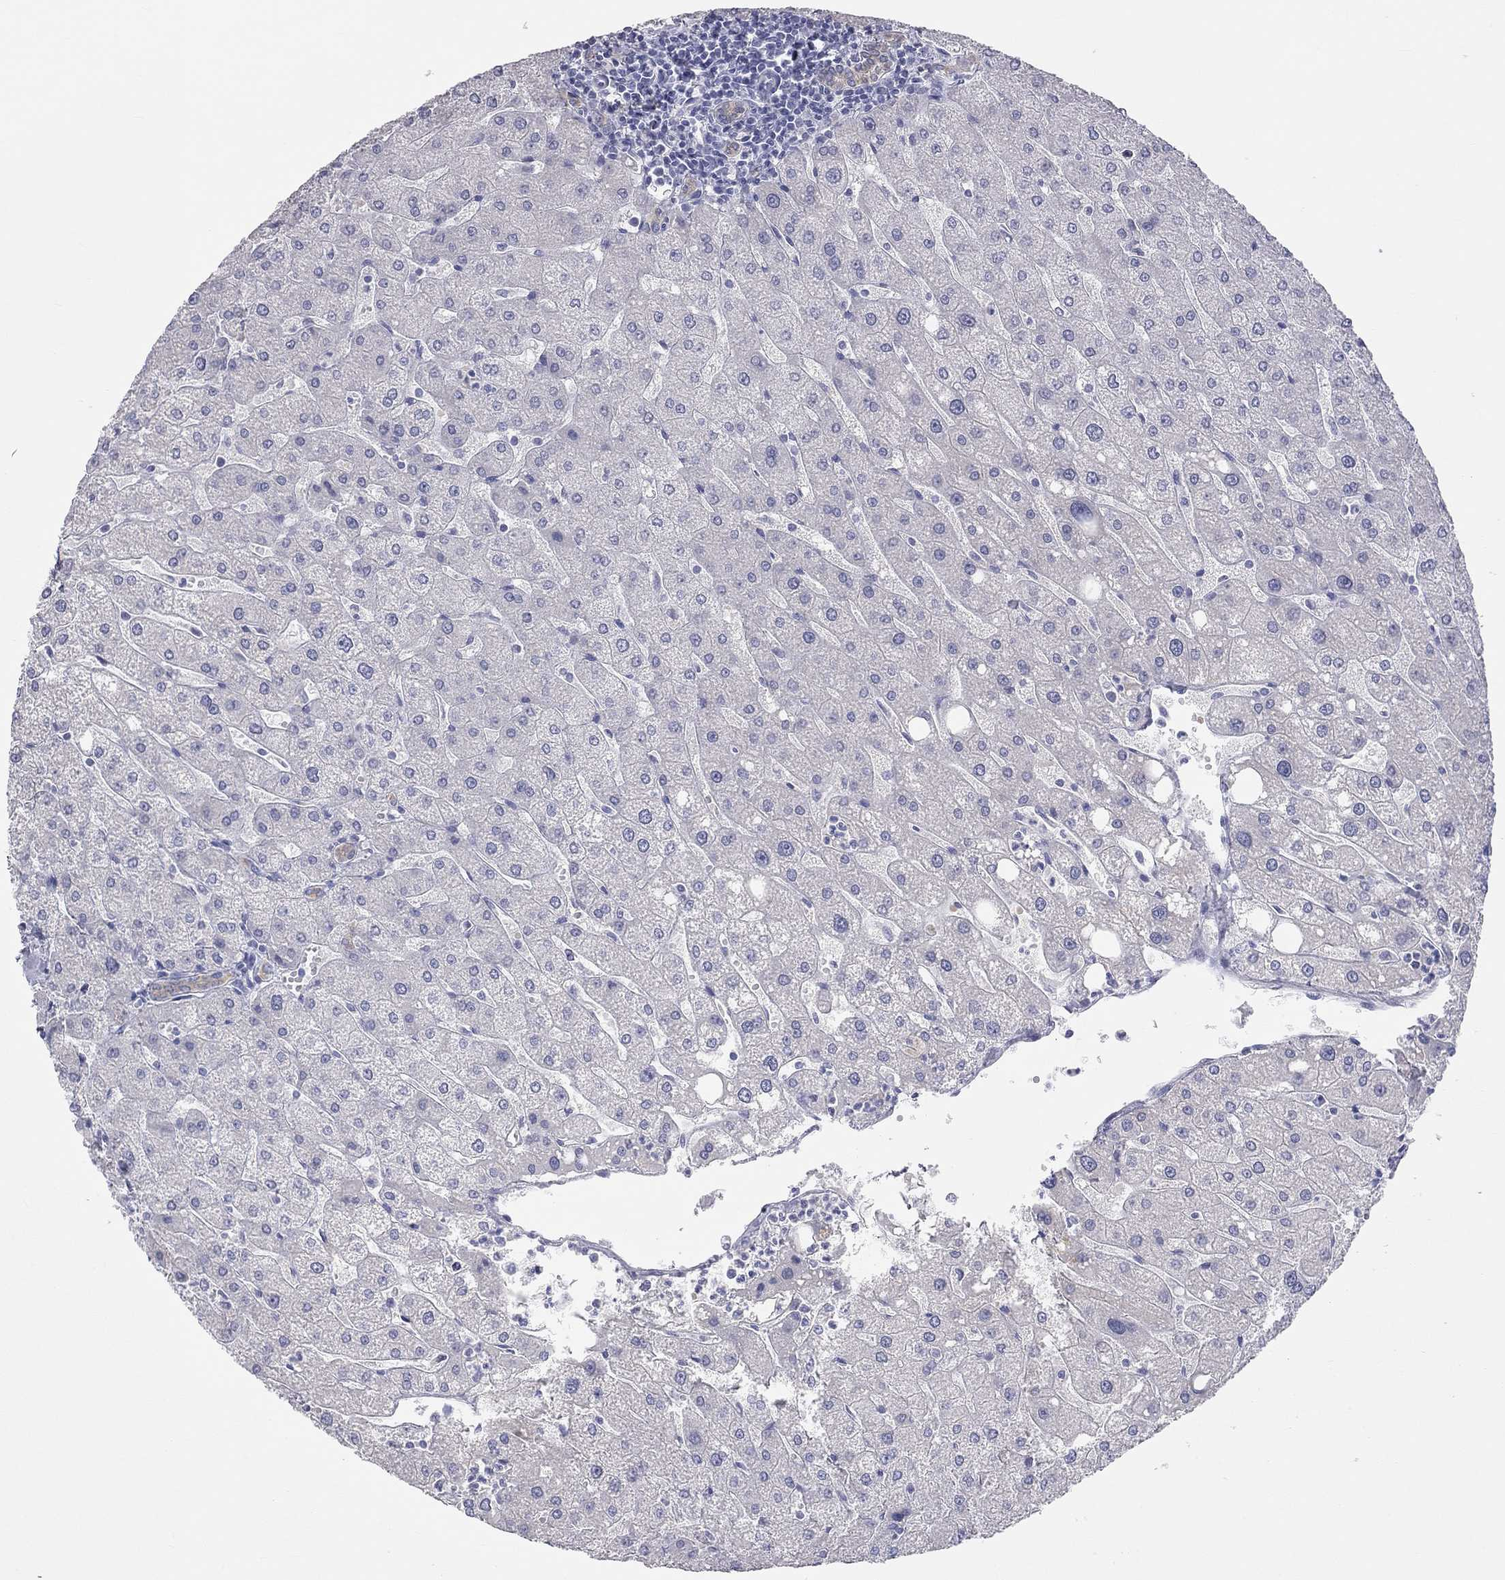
{"staining": {"intensity": "negative", "quantity": "none", "location": "none"}, "tissue": "liver", "cell_type": "Cholangiocytes", "image_type": "normal", "snomed": [{"axis": "morphology", "description": "Normal tissue, NOS"}, {"axis": "topography", "description": "Liver"}], "caption": "This is an immunohistochemistry (IHC) photomicrograph of benign liver. There is no expression in cholangiocytes.", "gene": "AK8", "patient": {"sex": "male", "age": 67}}